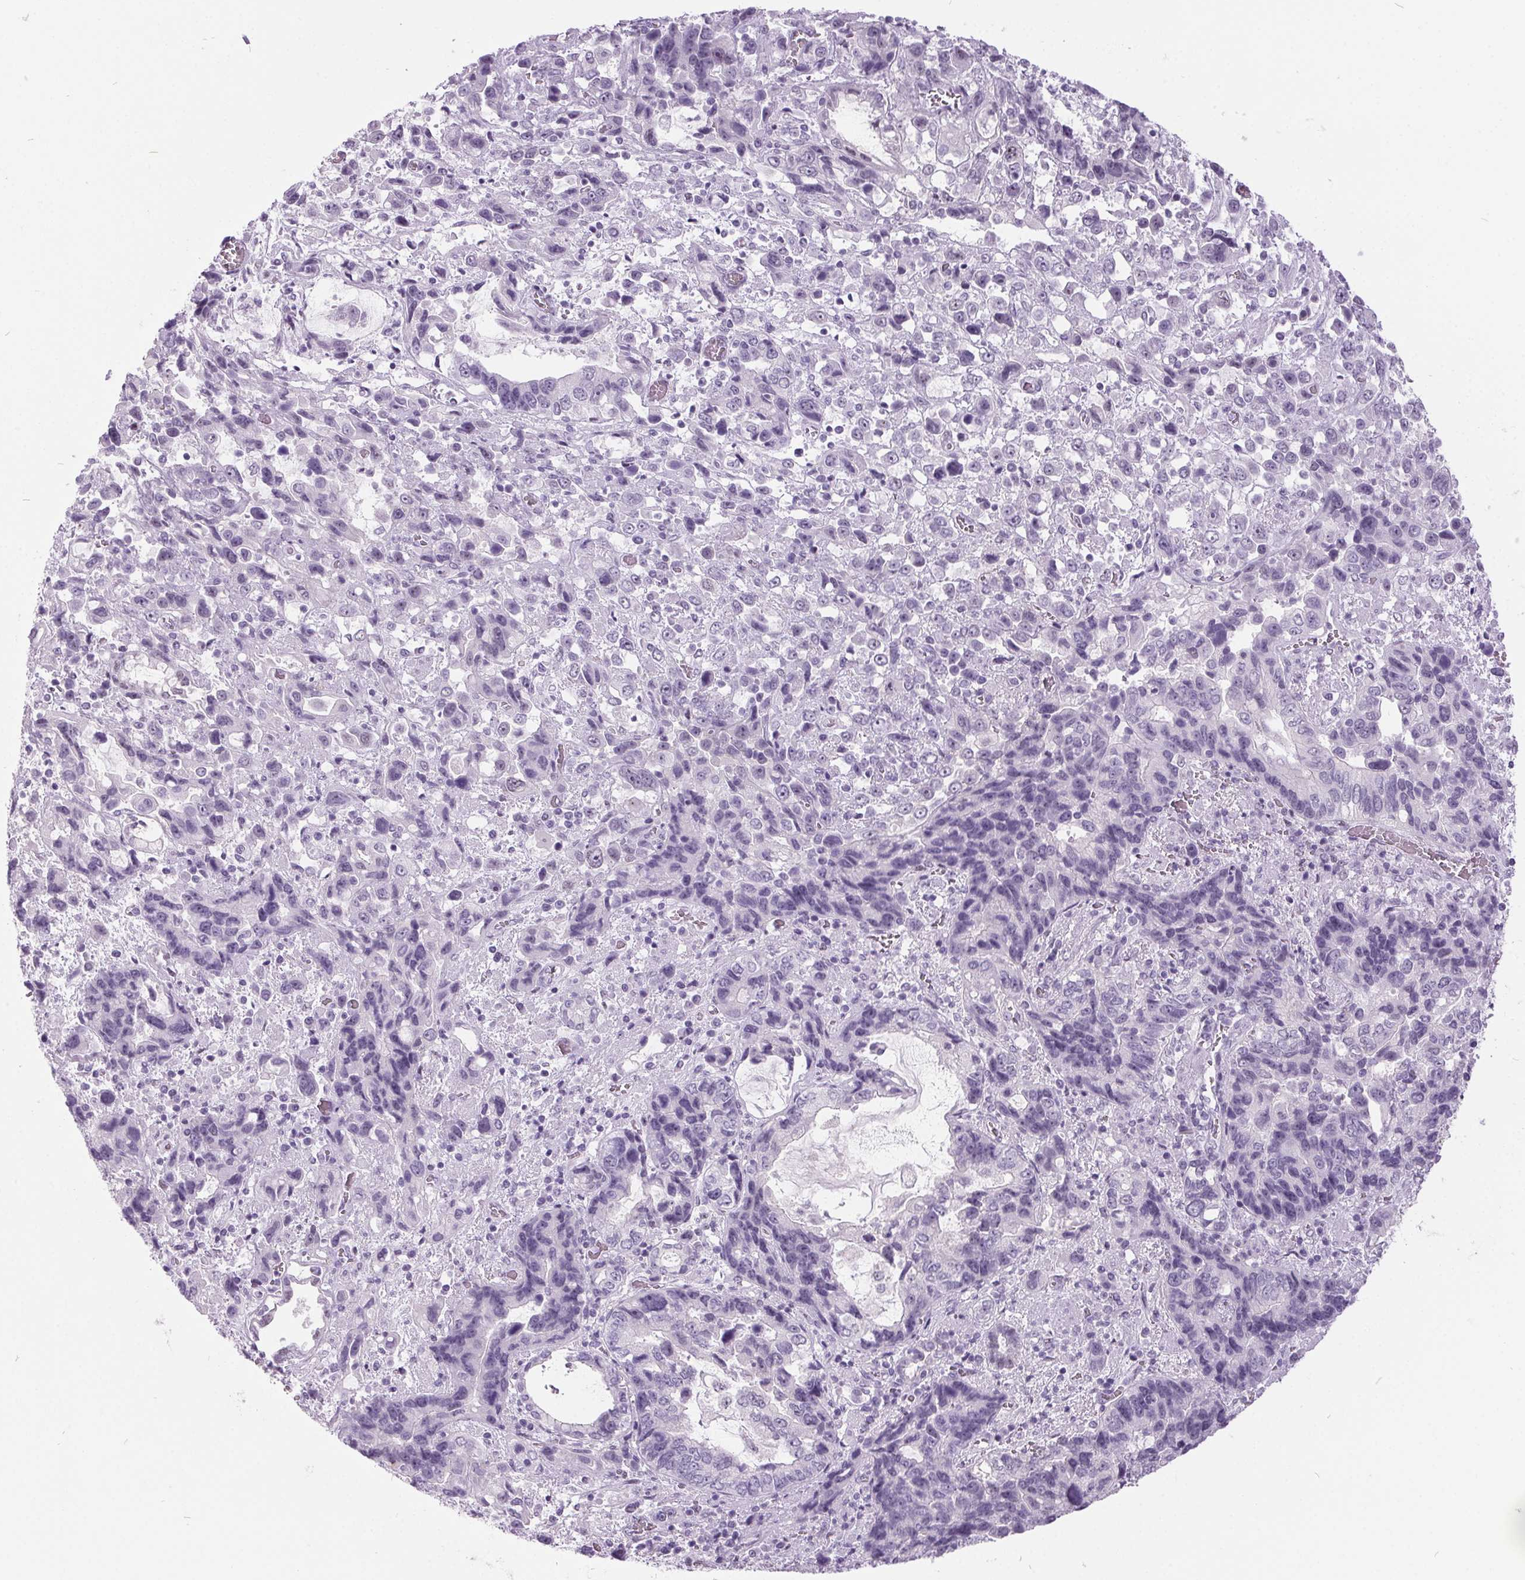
{"staining": {"intensity": "negative", "quantity": "none", "location": "none"}, "tissue": "stomach cancer", "cell_type": "Tumor cells", "image_type": "cancer", "snomed": [{"axis": "morphology", "description": "Adenocarcinoma, NOS"}, {"axis": "topography", "description": "Stomach, upper"}], "caption": "There is no significant positivity in tumor cells of adenocarcinoma (stomach).", "gene": "ODAD2", "patient": {"sex": "female", "age": 81}}